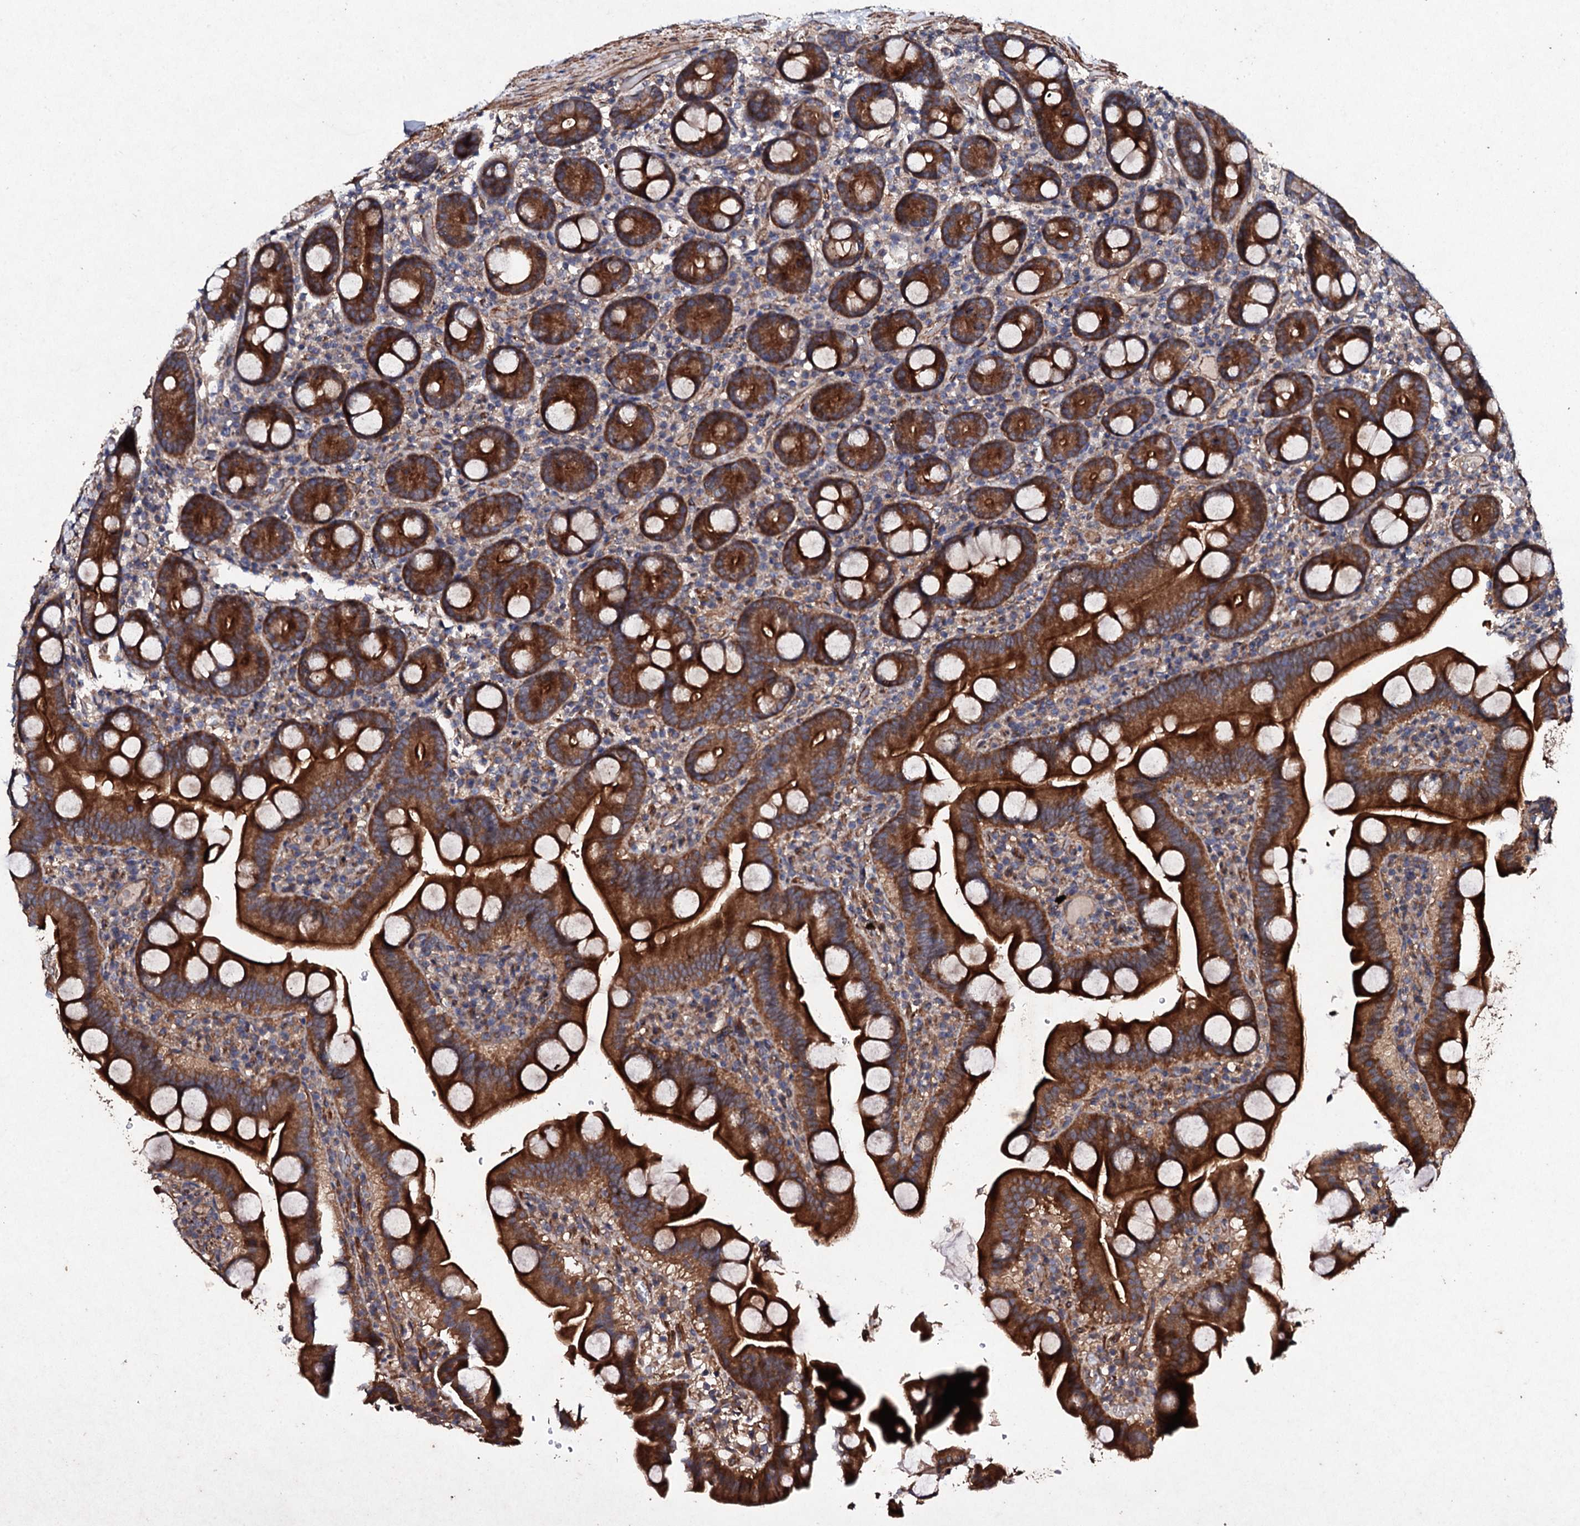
{"staining": {"intensity": "strong", "quantity": ">75%", "location": "cytoplasmic/membranous"}, "tissue": "duodenum", "cell_type": "Glandular cells", "image_type": "normal", "snomed": [{"axis": "morphology", "description": "Normal tissue, NOS"}, {"axis": "topography", "description": "Duodenum"}], "caption": "DAB (3,3'-diaminobenzidine) immunohistochemical staining of unremarkable human duodenum demonstrates strong cytoplasmic/membranous protein staining in approximately >75% of glandular cells. Using DAB (brown) and hematoxylin (blue) stains, captured at high magnification using brightfield microscopy.", "gene": "MOCOS", "patient": {"sex": "male", "age": 55}}